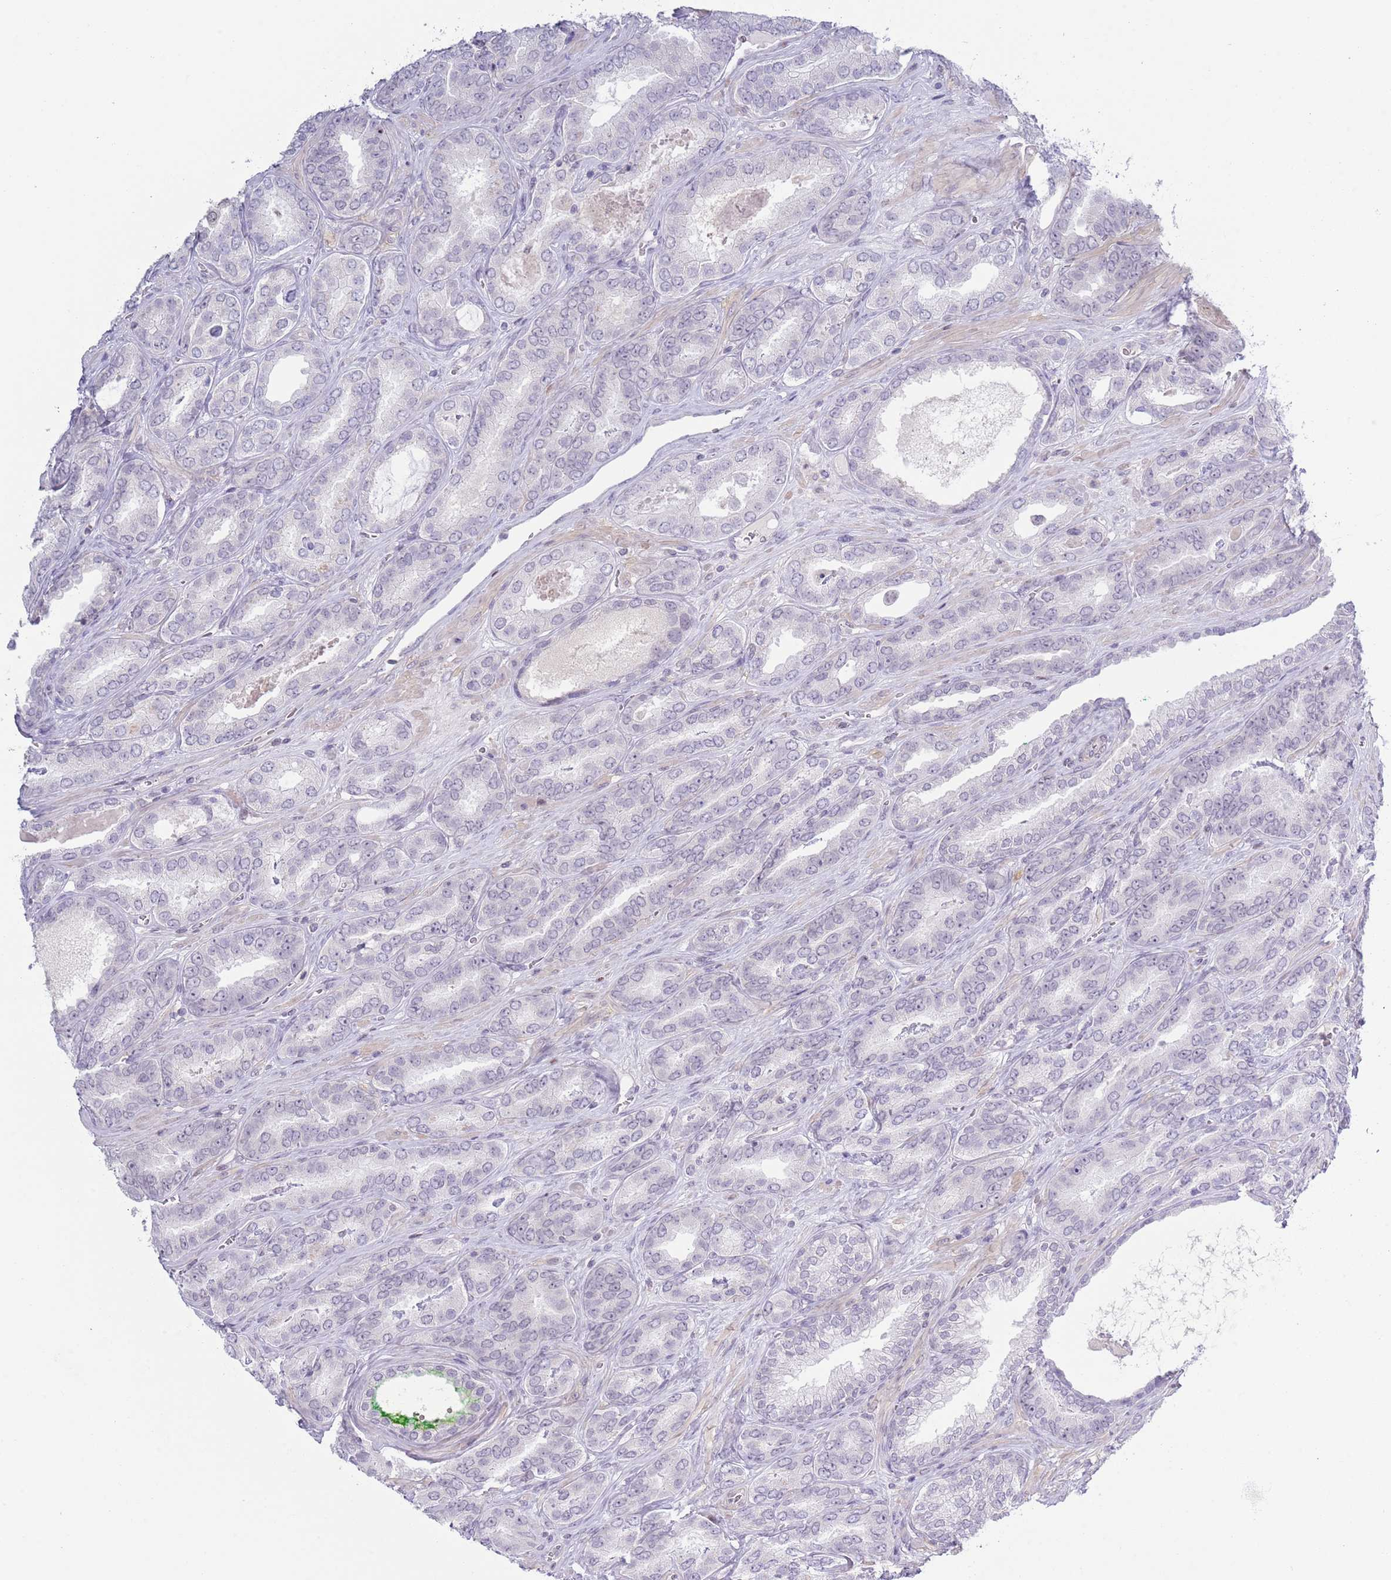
{"staining": {"intensity": "negative", "quantity": "none", "location": "none"}, "tissue": "prostate cancer", "cell_type": "Tumor cells", "image_type": "cancer", "snomed": [{"axis": "morphology", "description": "Adenocarcinoma, High grade"}, {"axis": "topography", "description": "Prostate"}], "caption": "Immunohistochemical staining of human prostate adenocarcinoma (high-grade) reveals no significant staining in tumor cells. (DAB (3,3'-diaminobenzidine) immunohistochemistry (IHC) with hematoxylin counter stain).", "gene": "MFSD10", "patient": {"sex": "male", "age": 72}}